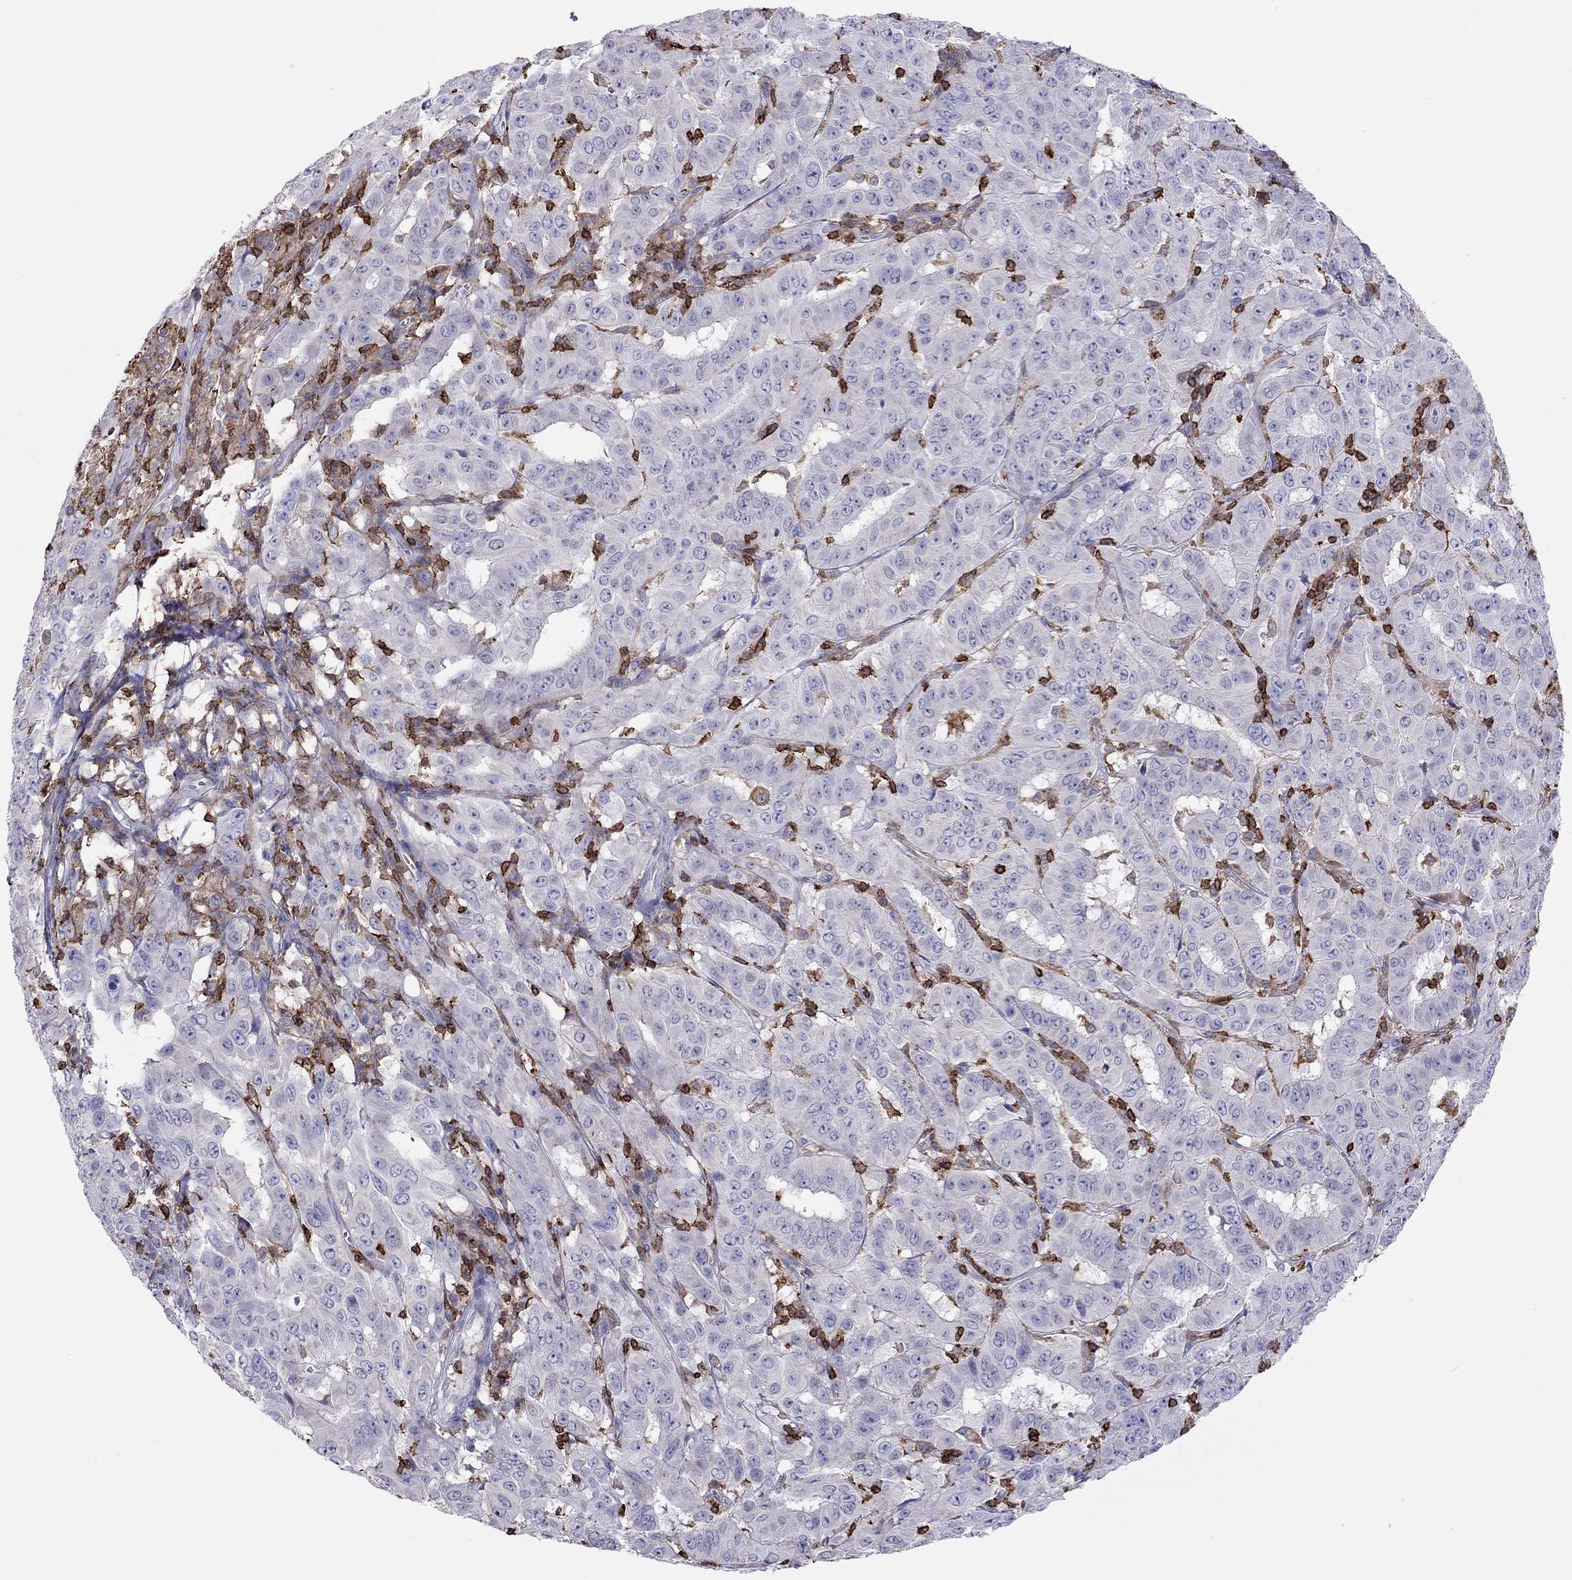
{"staining": {"intensity": "negative", "quantity": "none", "location": "none"}, "tissue": "pancreatic cancer", "cell_type": "Tumor cells", "image_type": "cancer", "snomed": [{"axis": "morphology", "description": "Adenocarcinoma, NOS"}, {"axis": "topography", "description": "Pancreas"}], "caption": "DAB immunohistochemical staining of adenocarcinoma (pancreatic) displays no significant staining in tumor cells.", "gene": "MND1", "patient": {"sex": "male", "age": 63}}